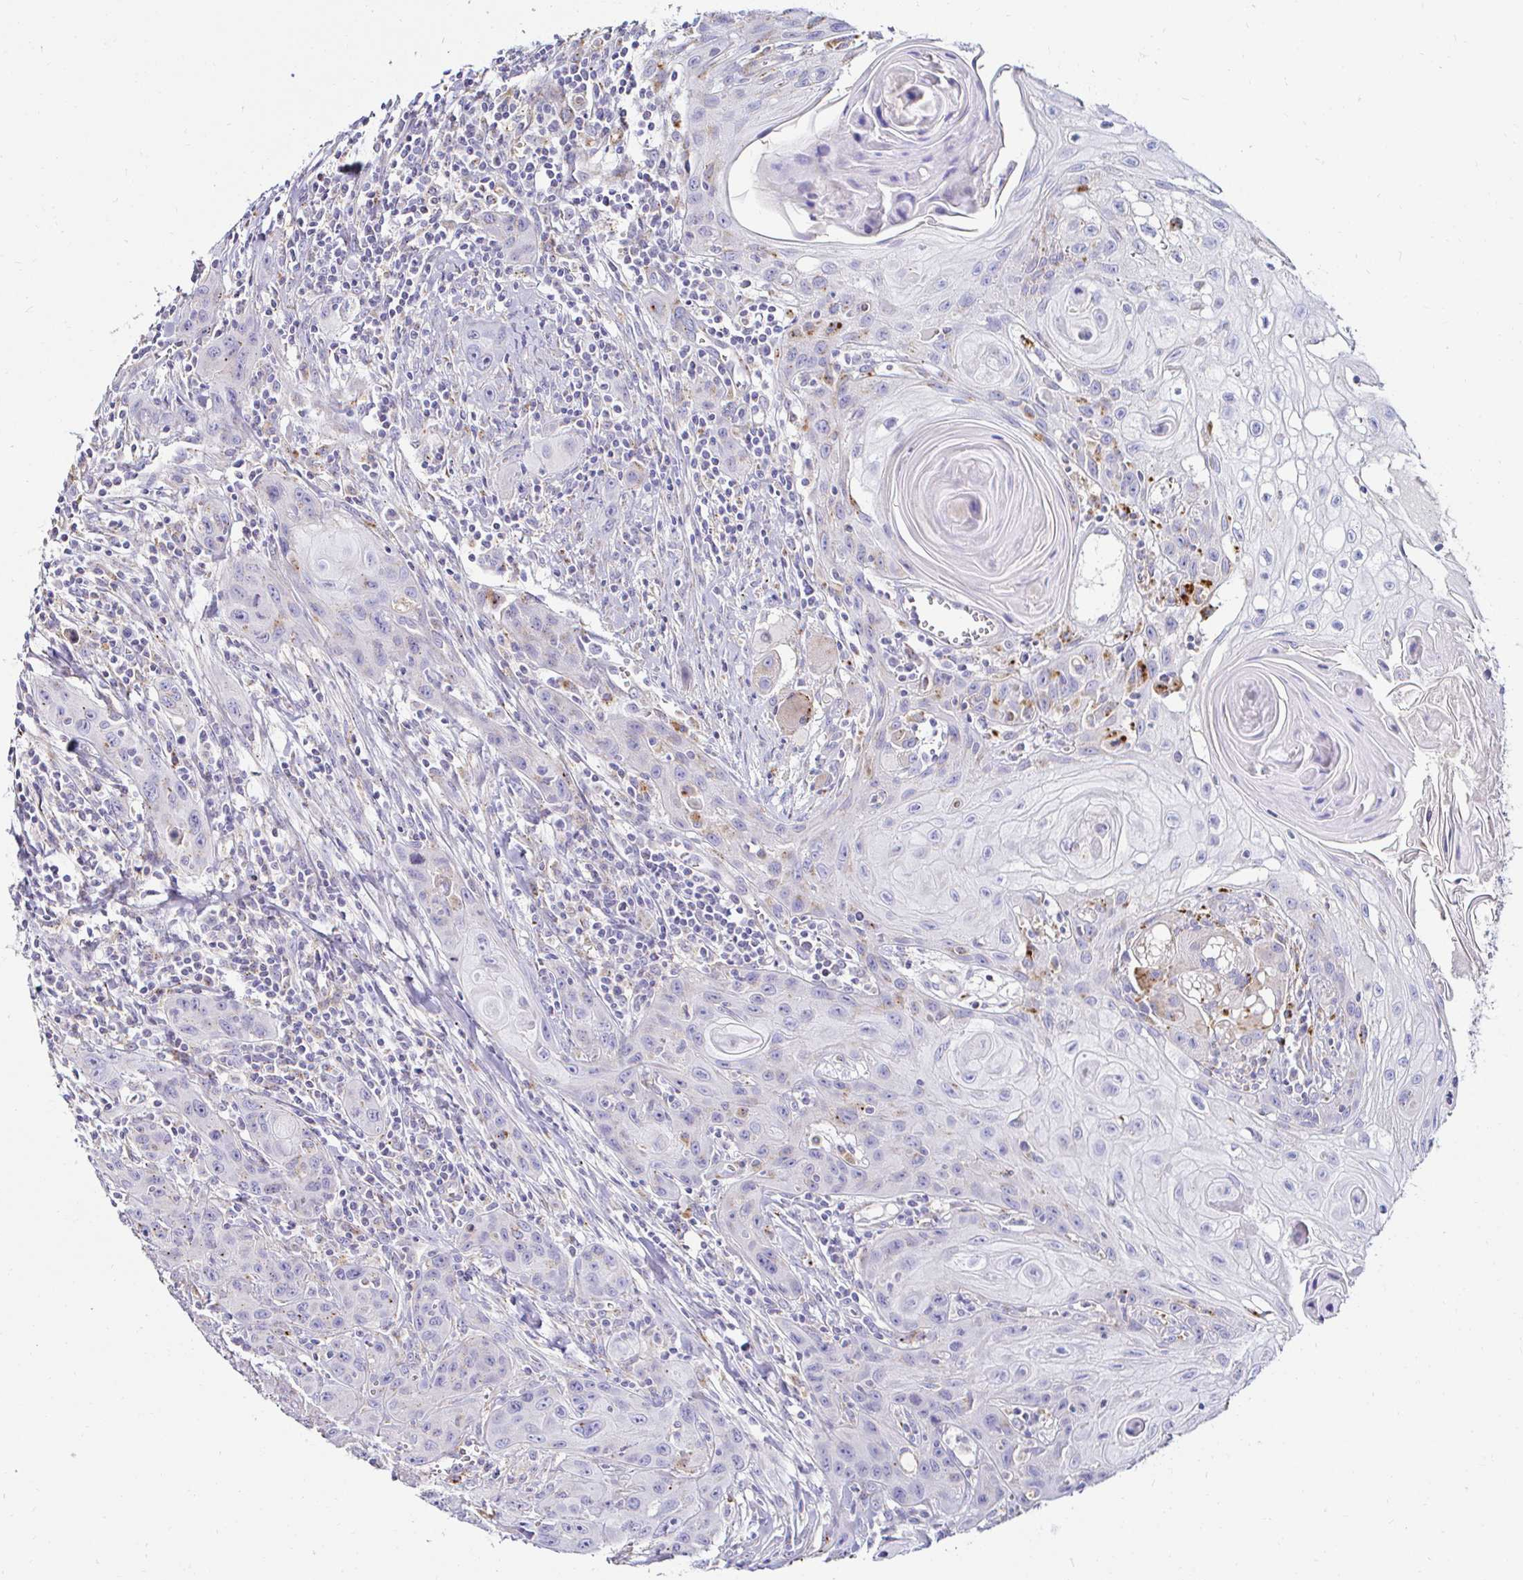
{"staining": {"intensity": "negative", "quantity": "none", "location": "none"}, "tissue": "head and neck cancer", "cell_type": "Tumor cells", "image_type": "cancer", "snomed": [{"axis": "morphology", "description": "Squamous cell carcinoma, NOS"}, {"axis": "topography", "description": "Oral tissue"}, {"axis": "topography", "description": "Head-Neck"}], "caption": "DAB immunohistochemical staining of head and neck squamous cell carcinoma shows no significant positivity in tumor cells.", "gene": "GALNS", "patient": {"sex": "male", "age": 58}}